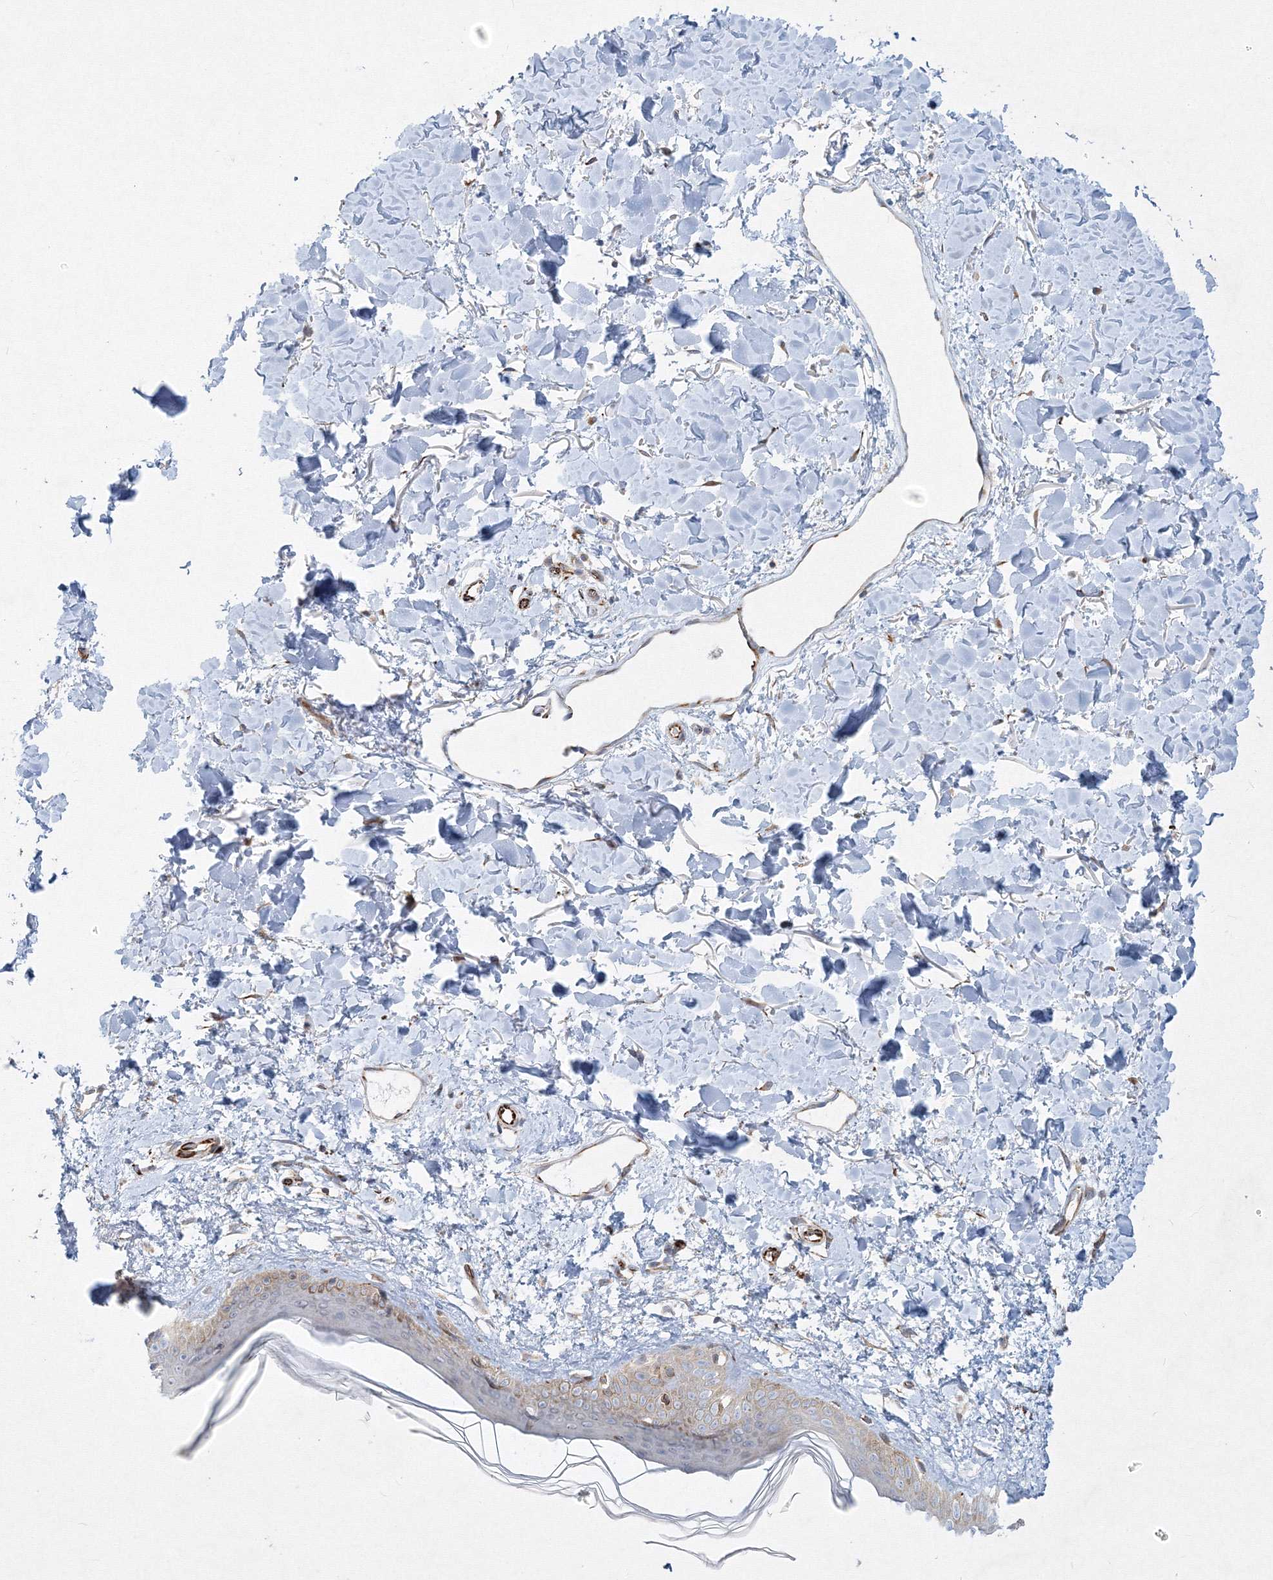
{"staining": {"intensity": "weak", "quantity": ">75%", "location": "cytoplasmic/membranous"}, "tissue": "skin", "cell_type": "Fibroblasts", "image_type": "normal", "snomed": [{"axis": "morphology", "description": "Normal tissue, NOS"}, {"axis": "topography", "description": "Skin"}], "caption": "Human skin stained for a protein (brown) reveals weak cytoplasmic/membranous positive expression in approximately >75% of fibroblasts.", "gene": "WDR49", "patient": {"sex": "female", "age": 58}}